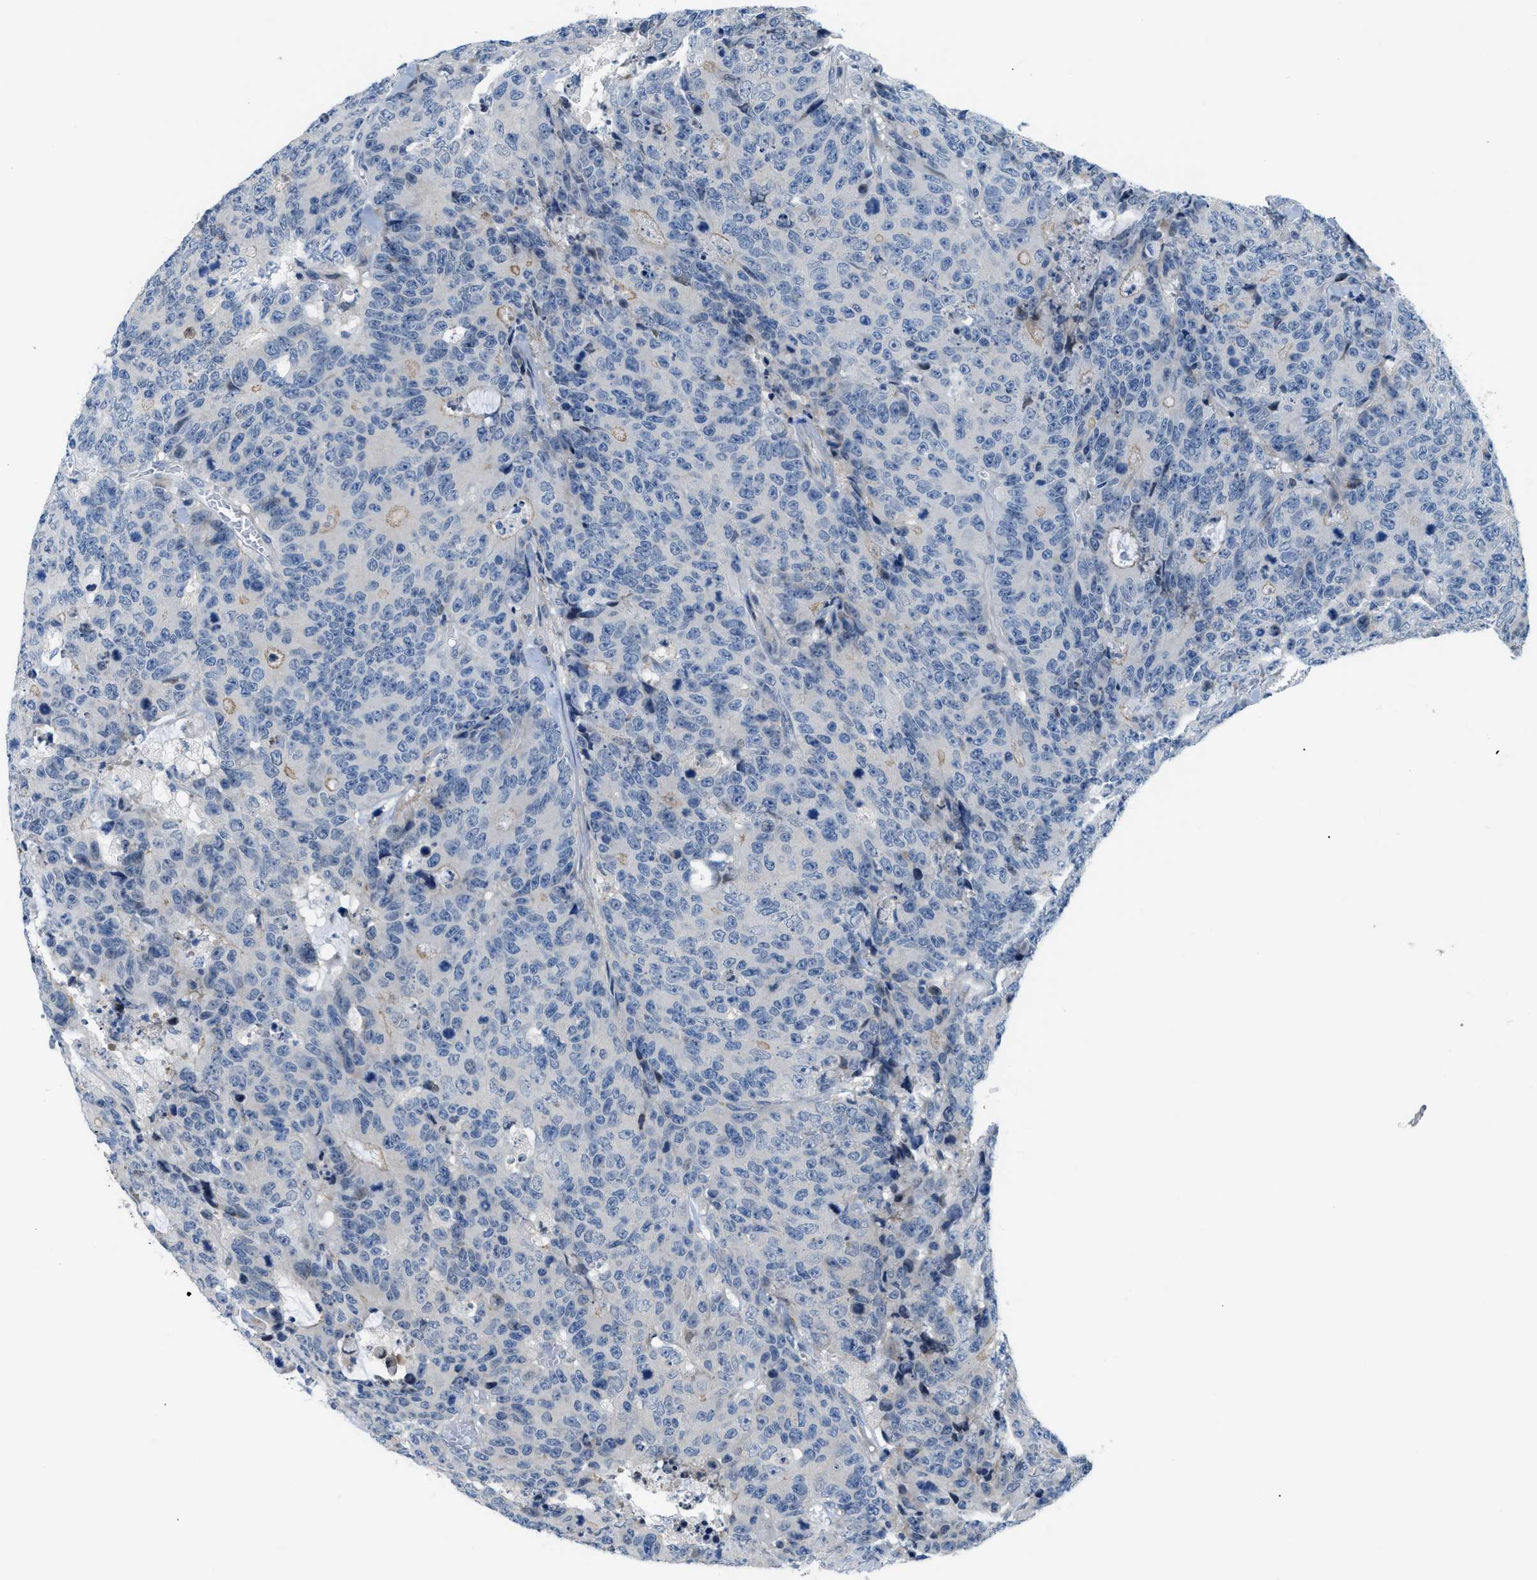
{"staining": {"intensity": "weak", "quantity": "<25%", "location": "cytoplasmic/membranous"}, "tissue": "colorectal cancer", "cell_type": "Tumor cells", "image_type": "cancer", "snomed": [{"axis": "morphology", "description": "Adenocarcinoma, NOS"}, {"axis": "topography", "description": "Colon"}], "caption": "IHC of human colorectal cancer (adenocarcinoma) reveals no positivity in tumor cells.", "gene": "FDCSP", "patient": {"sex": "female", "age": 86}}